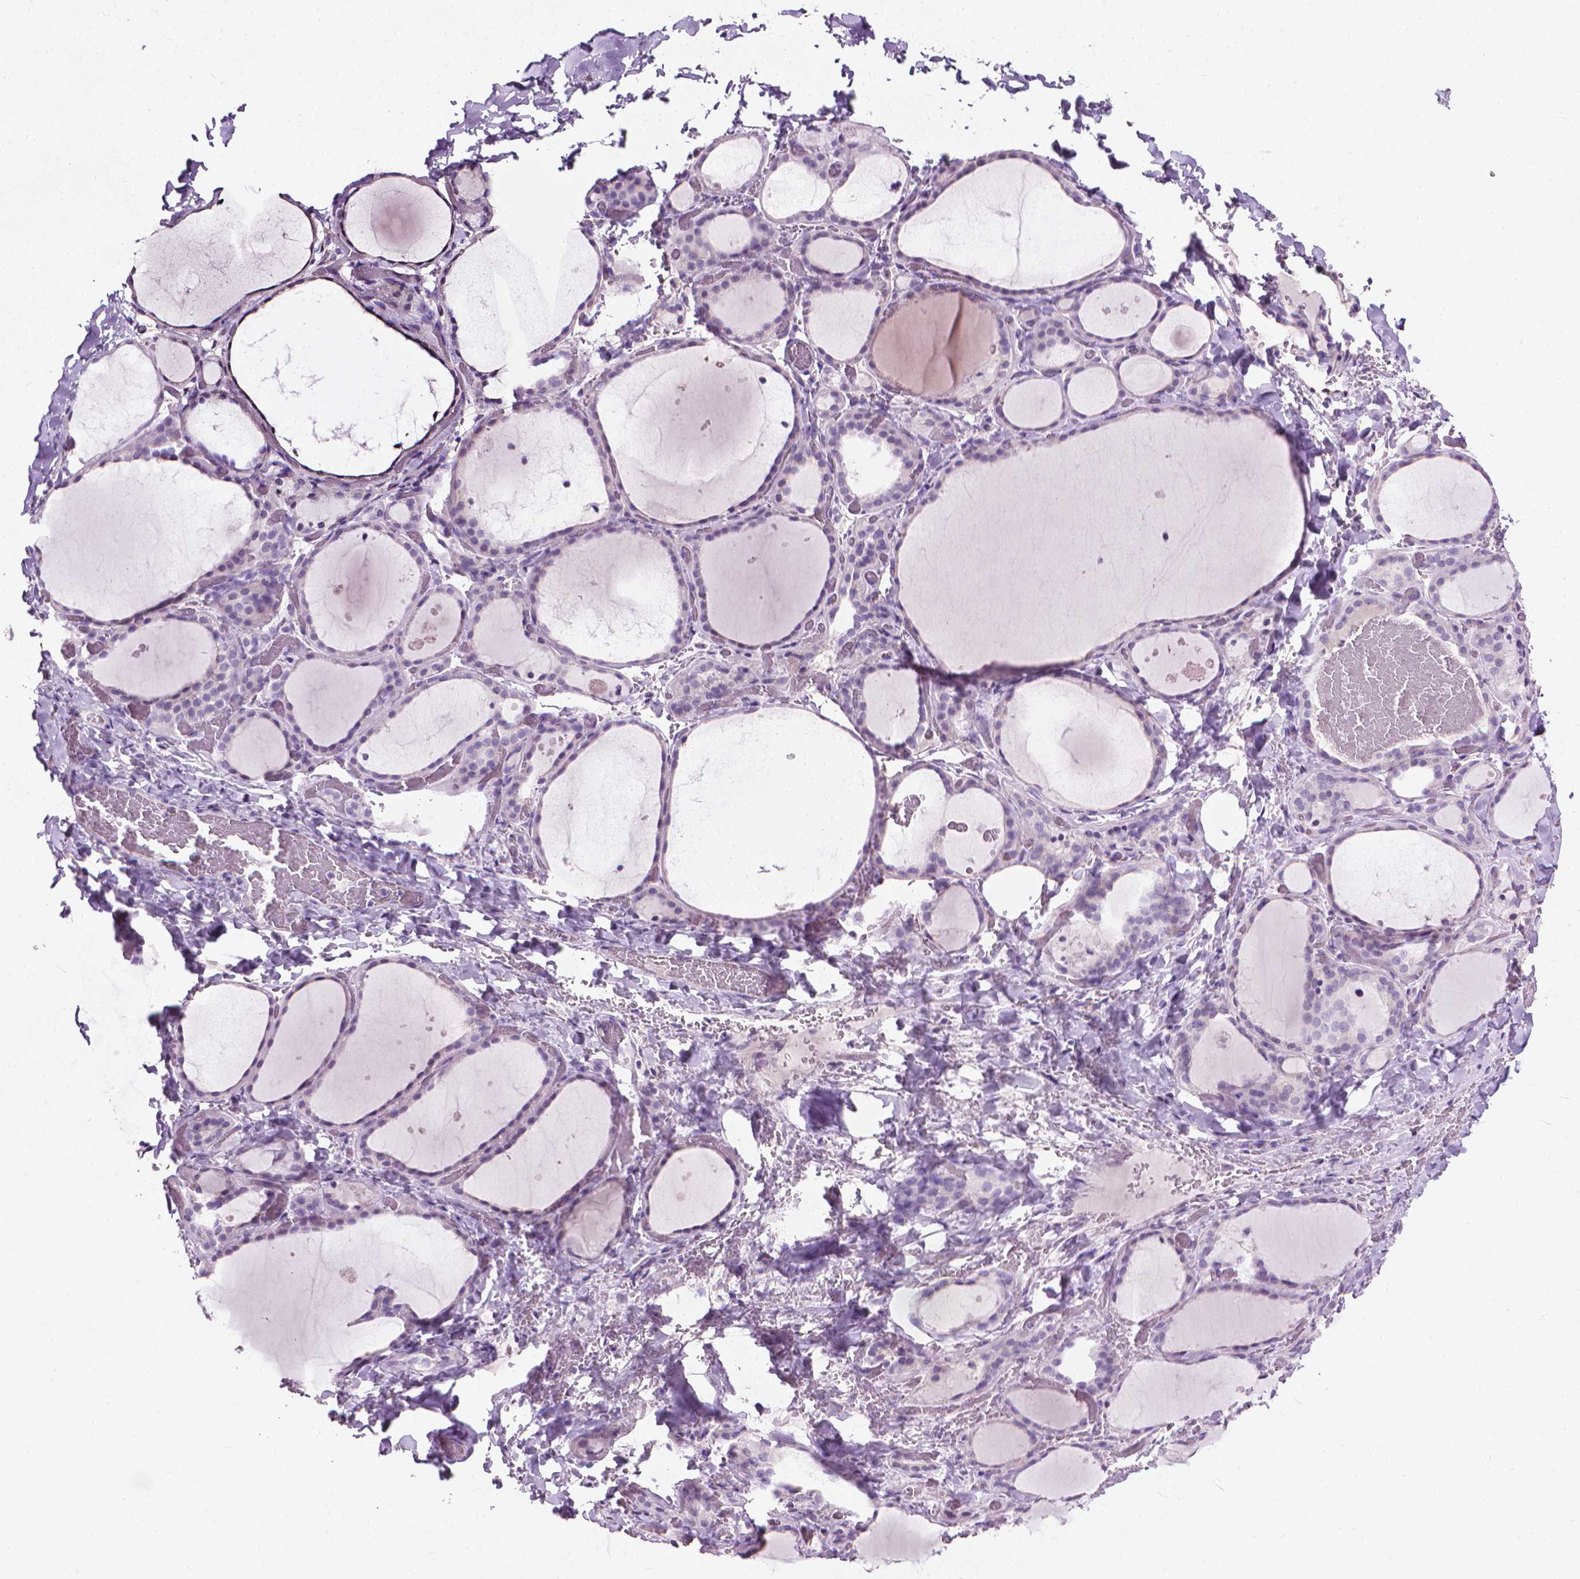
{"staining": {"intensity": "negative", "quantity": "none", "location": "none"}, "tissue": "thyroid gland", "cell_type": "Glandular cells", "image_type": "normal", "snomed": [{"axis": "morphology", "description": "Normal tissue, NOS"}, {"axis": "topography", "description": "Thyroid gland"}], "caption": "This micrograph is of unremarkable thyroid gland stained with IHC to label a protein in brown with the nuclei are counter-stained blue. There is no expression in glandular cells.", "gene": "KRT73", "patient": {"sex": "female", "age": 36}}